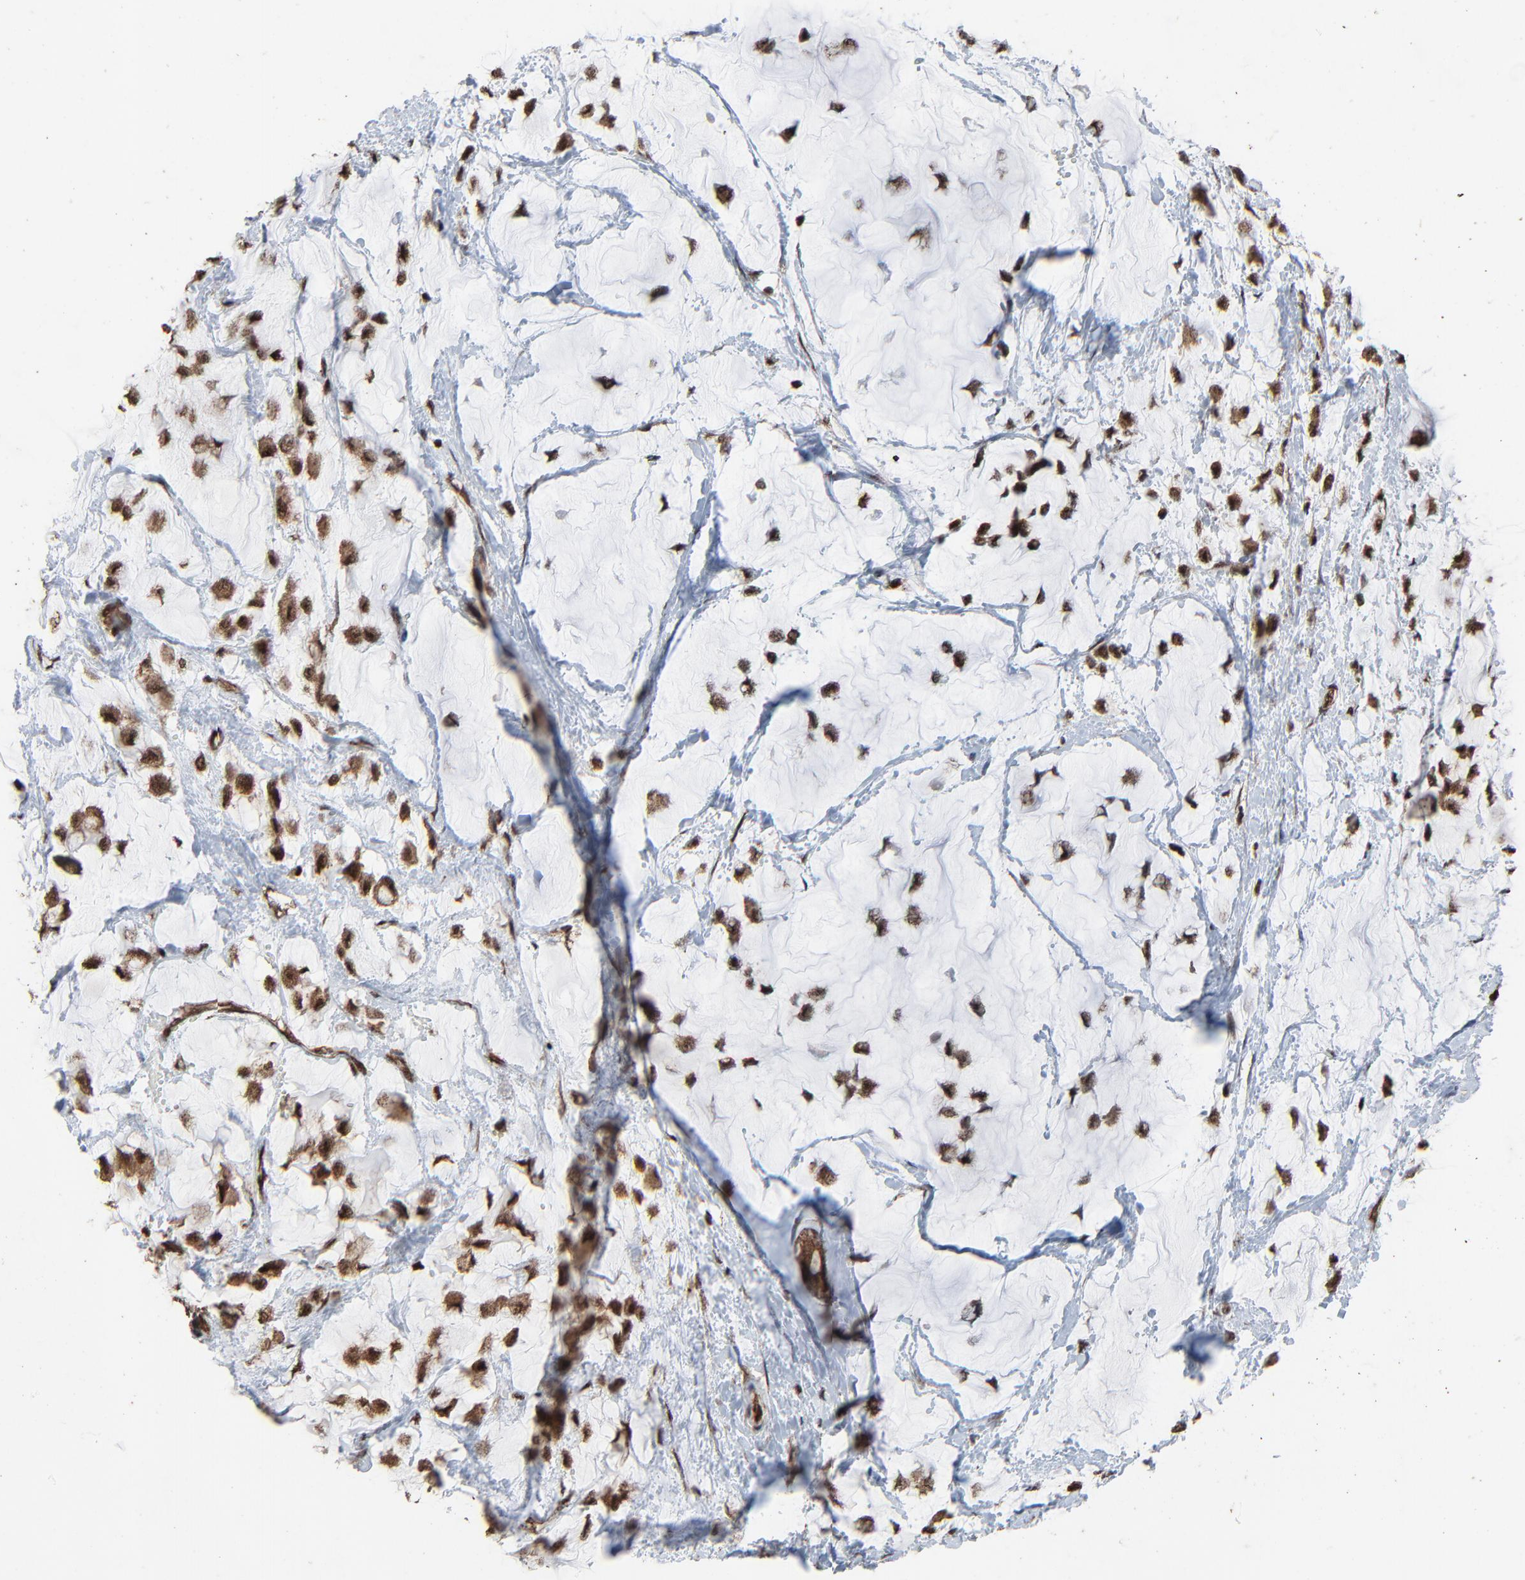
{"staining": {"intensity": "moderate", "quantity": ">75%", "location": "nuclear"}, "tissue": "breast cancer", "cell_type": "Tumor cells", "image_type": "cancer", "snomed": [{"axis": "morphology", "description": "Lobular carcinoma"}, {"axis": "topography", "description": "Breast"}], "caption": "Breast lobular carcinoma tissue shows moderate nuclear expression in about >75% of tumor cells", "gene": "RHOJ", "patient": {"sex": "female", "age": 85}}